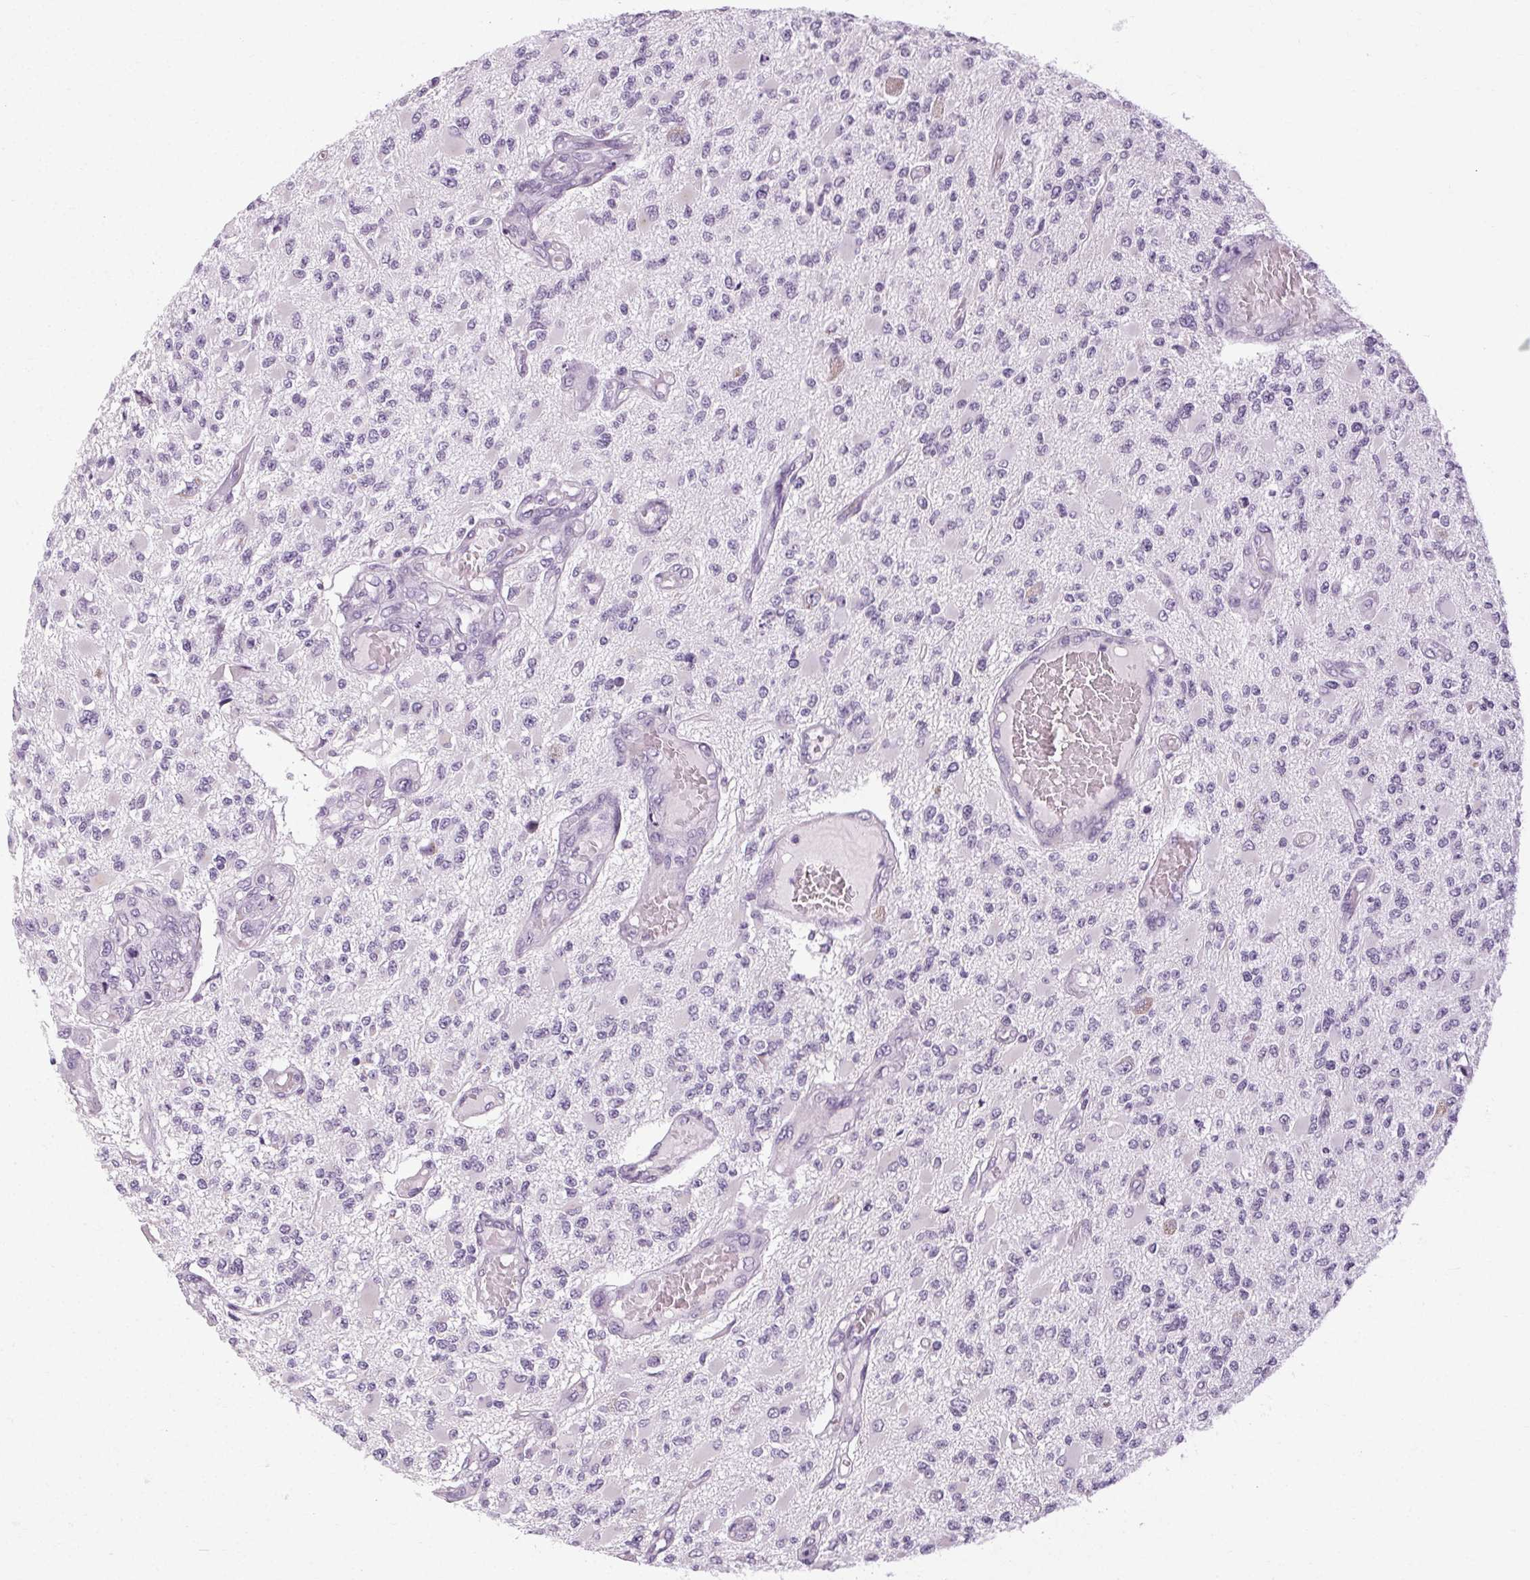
{"staining": {"intensity": "negative", "quantity": "none", "location": "none"}, "tissue": "glioma", "cell_type": "Tumor cells", "image_type": "cancer", "snomed": [{"axis": "morphology", "description": "Glioma, malignant, High grade"}, {"axis": "topography", "description": "Brain"}], "caption": "Immunohistochemistry photomicrograph of neoplastic tissue: human high-grade glioma (malignant) stained with DAB reveals no significant protein positivity in tumor cells. Brightfield microscopy of IHC stained with DAB (3,3'-diaminobenzidine) (brown) and hematoxylin (blue), captured at high magnification.", "gene": "POMC", "patient": {"sex": "female", "age": 63}}